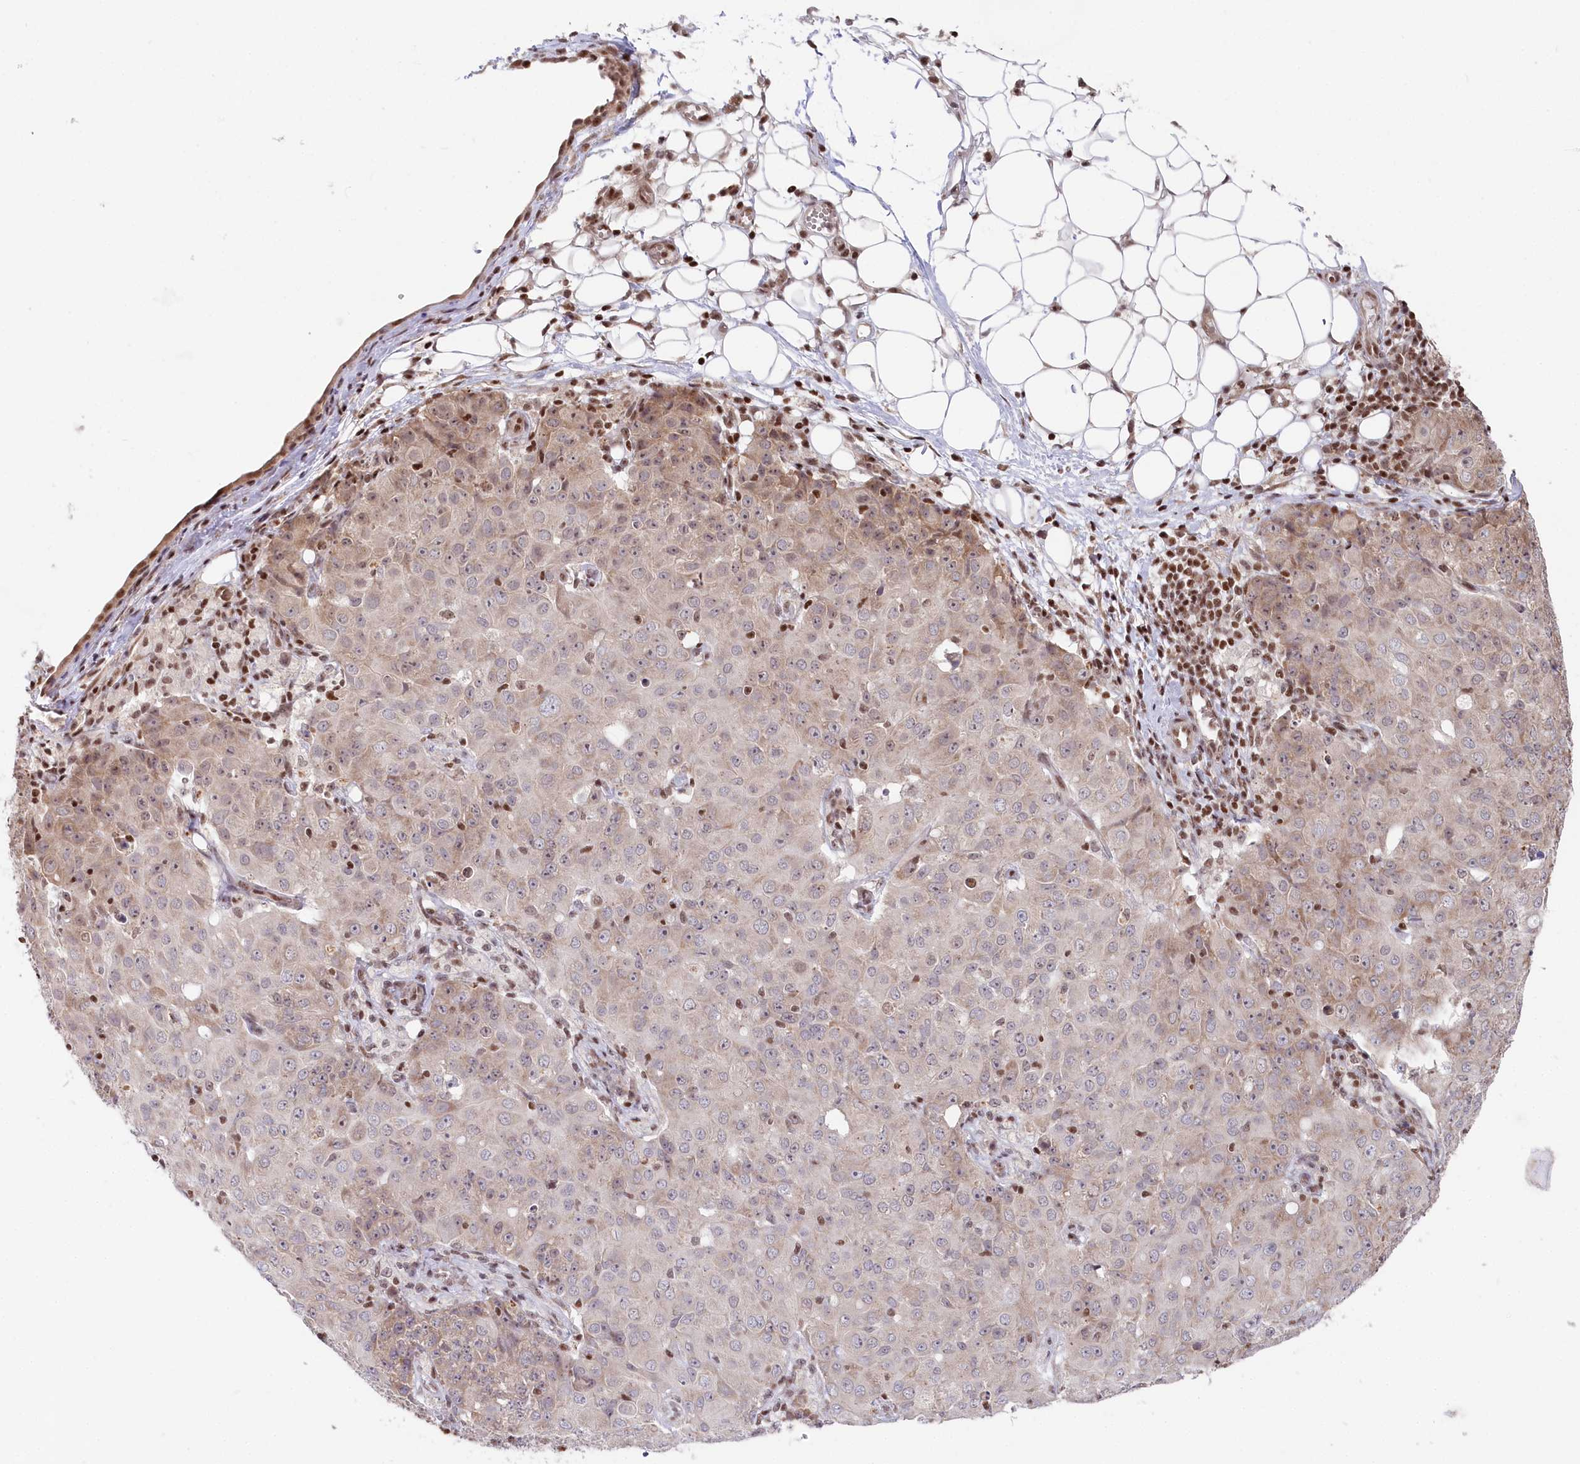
{"staining": {"intensity": "weak", "quantity": "<25%", "location": "cytoplasmic/membranous,nuclear"}, "tissue": "ovarian cancer", "cell_type": "Tumor cells", "image_type": "cancer", "snomed": [{"axis": "morphology", "description": "Carcinoma, endometroid"}, {"axis": "topography", "description": "Ovary"}], "caption": "Immunohistochemical staining of human endometroid carcinoma (ovarian) reveals no significant expression in tumor cells.", "gene": "CGGBP1", "patient": {"sex": "female", "age": 42}}